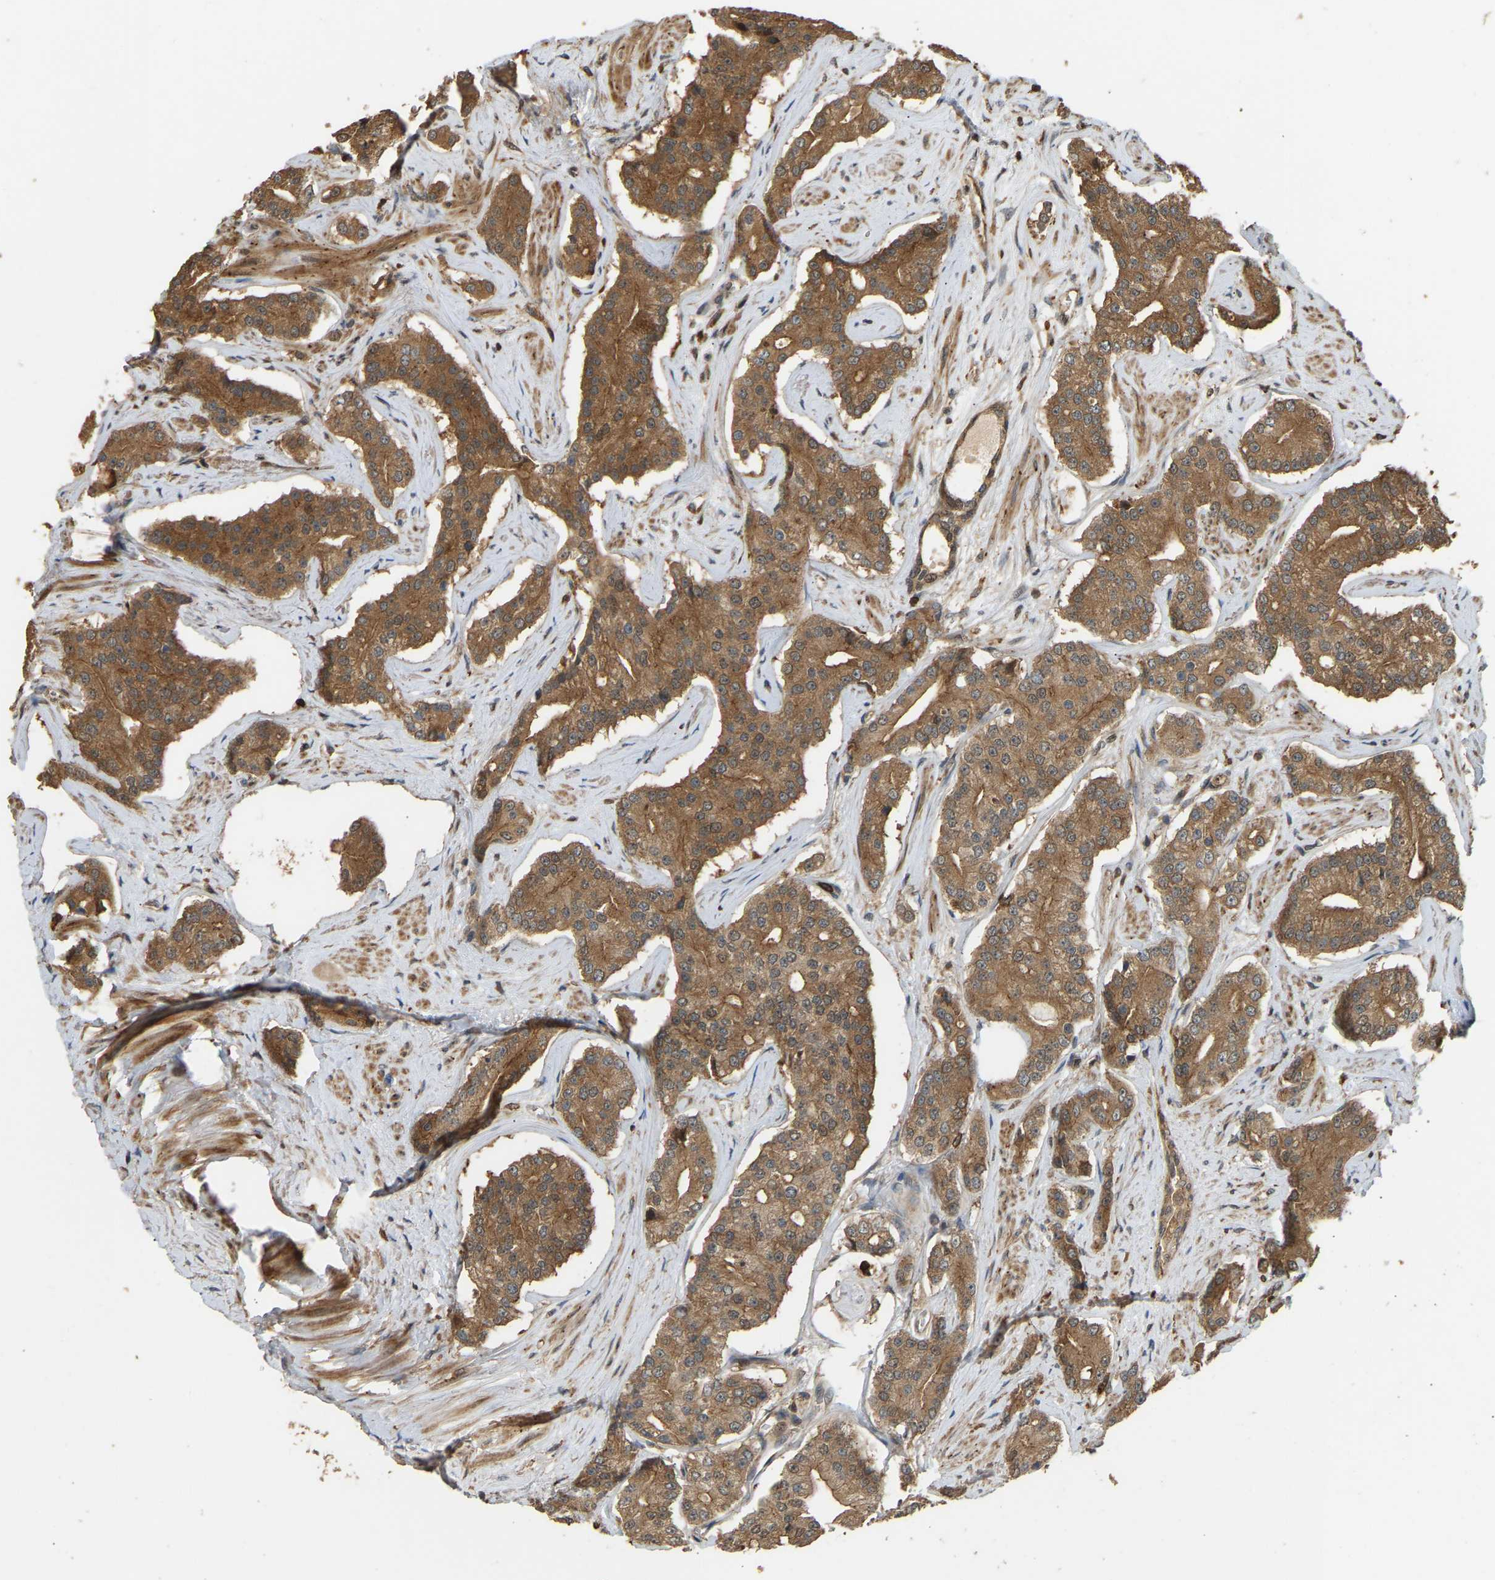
{"staining": {"intensity": "strong", "quantity": ">75%", "location": "cytoplasmic/membranous"}, "tissue": "prostate cancer", "cell_type": "Tumor cells", "image_type": "cancer", "snomed": [{"axis": "morphology", "description": "Adenocarcinoma, High grade"}, {"axis": "topography", "description": "Prostate"}], "caption": "Strong cytoplasmic/membranous protein staining is seen in approximately >75% of tumor cells in prostate cancer (adenocarcinoma (high-grade)).", "gene": "GOPC", "patient": {"sex": "male", "age": 71}}